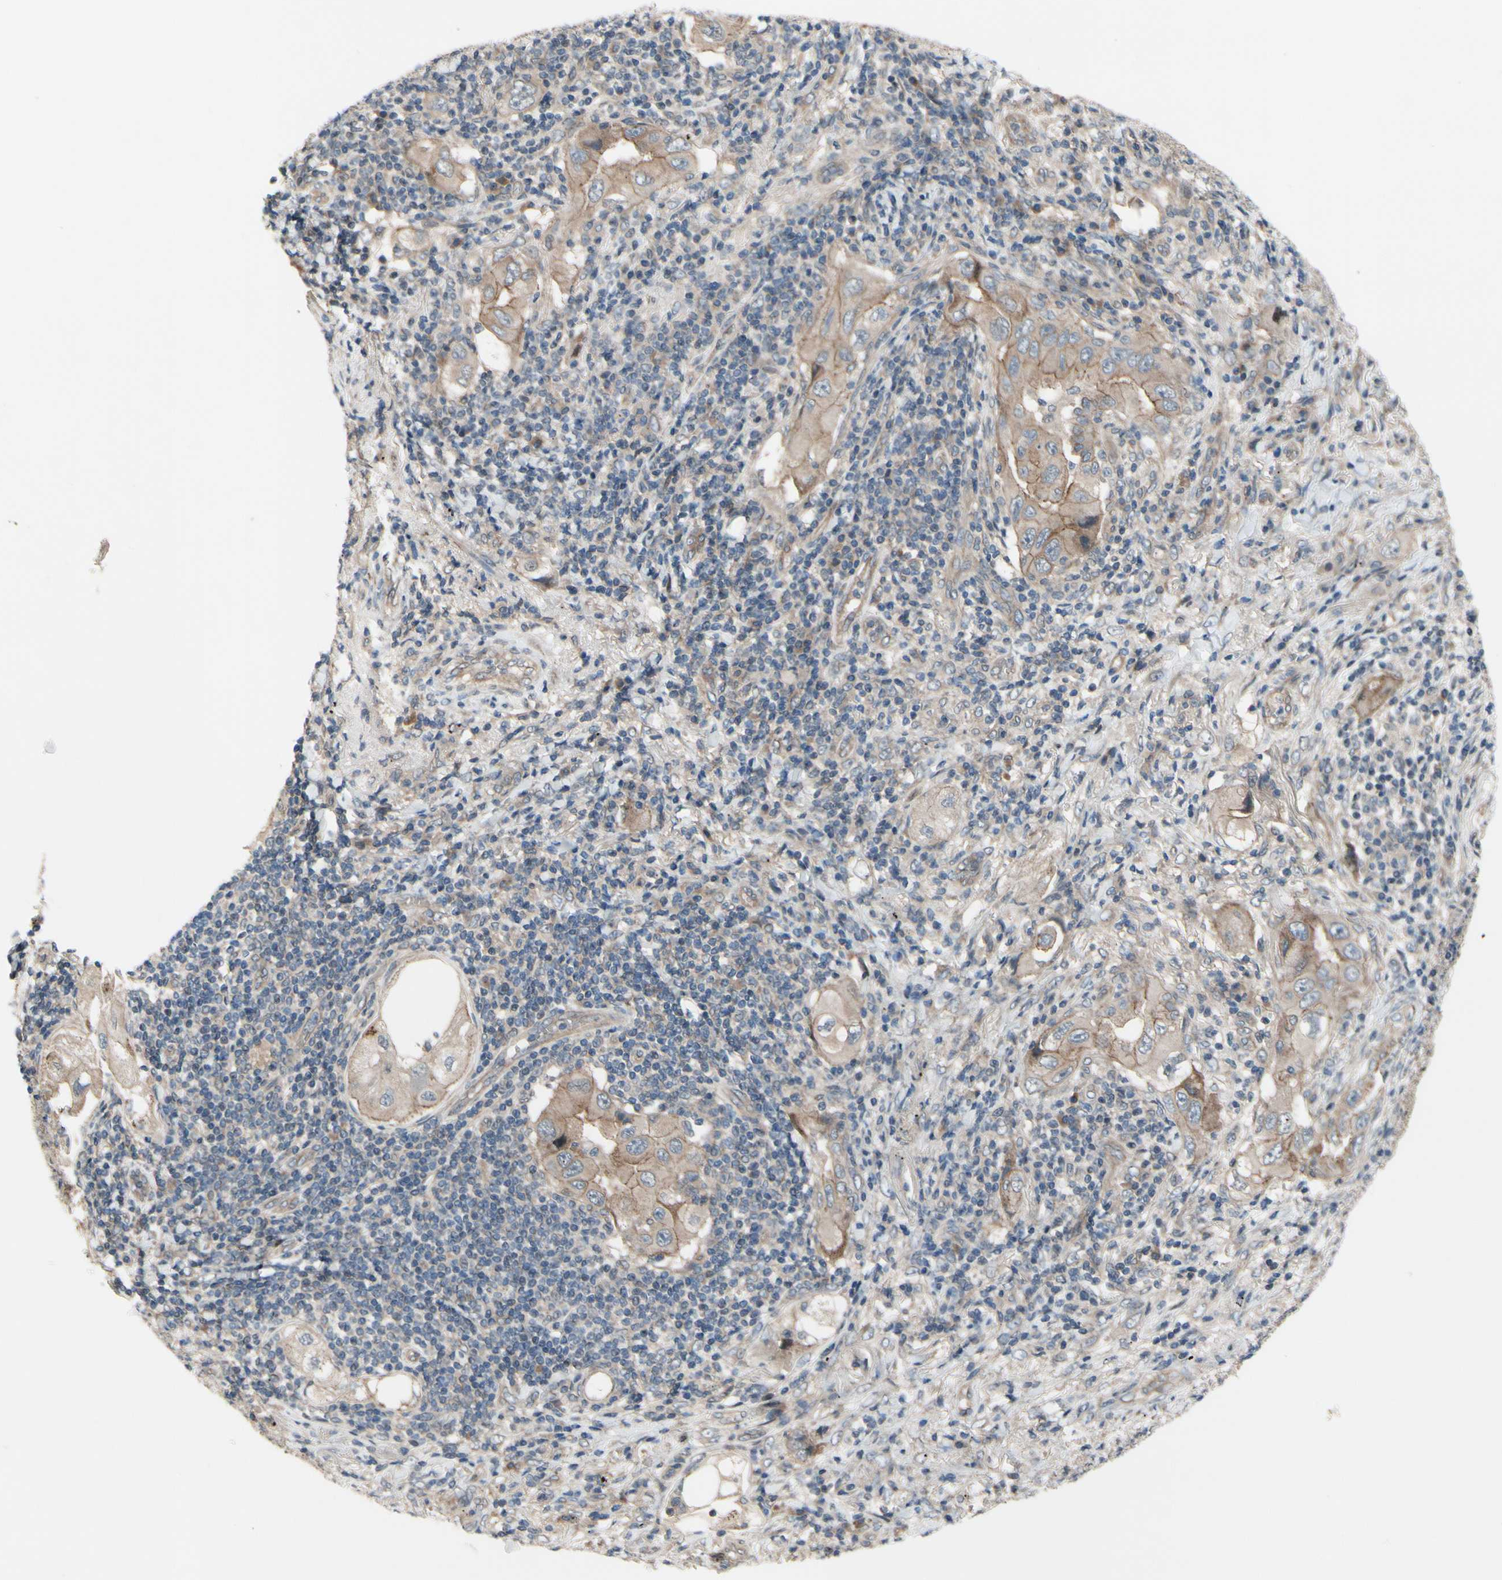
{"staining": {"intensity": "weak", "quantity": ">75%", "location": "cytoplasmic/membranous"}, "tissue": "lung cancer", "cell_type": "Tumor cells", "image_type": "cancer", "snomed": [{"axis": "morphology", "description": "Adenocarcinoma, NOS"}, {"axis": "topography", "description": "Lung"}], "caption": "IHC image of human lung cancer (adenocarcinoma) stained for a protein (brown), which exhibits low levels of weak cytoplasmic/membranous expression in approximately >75% of tumor cells.", "gene": "ICAM5", "patient": {"sex": "female", "age": 65}}